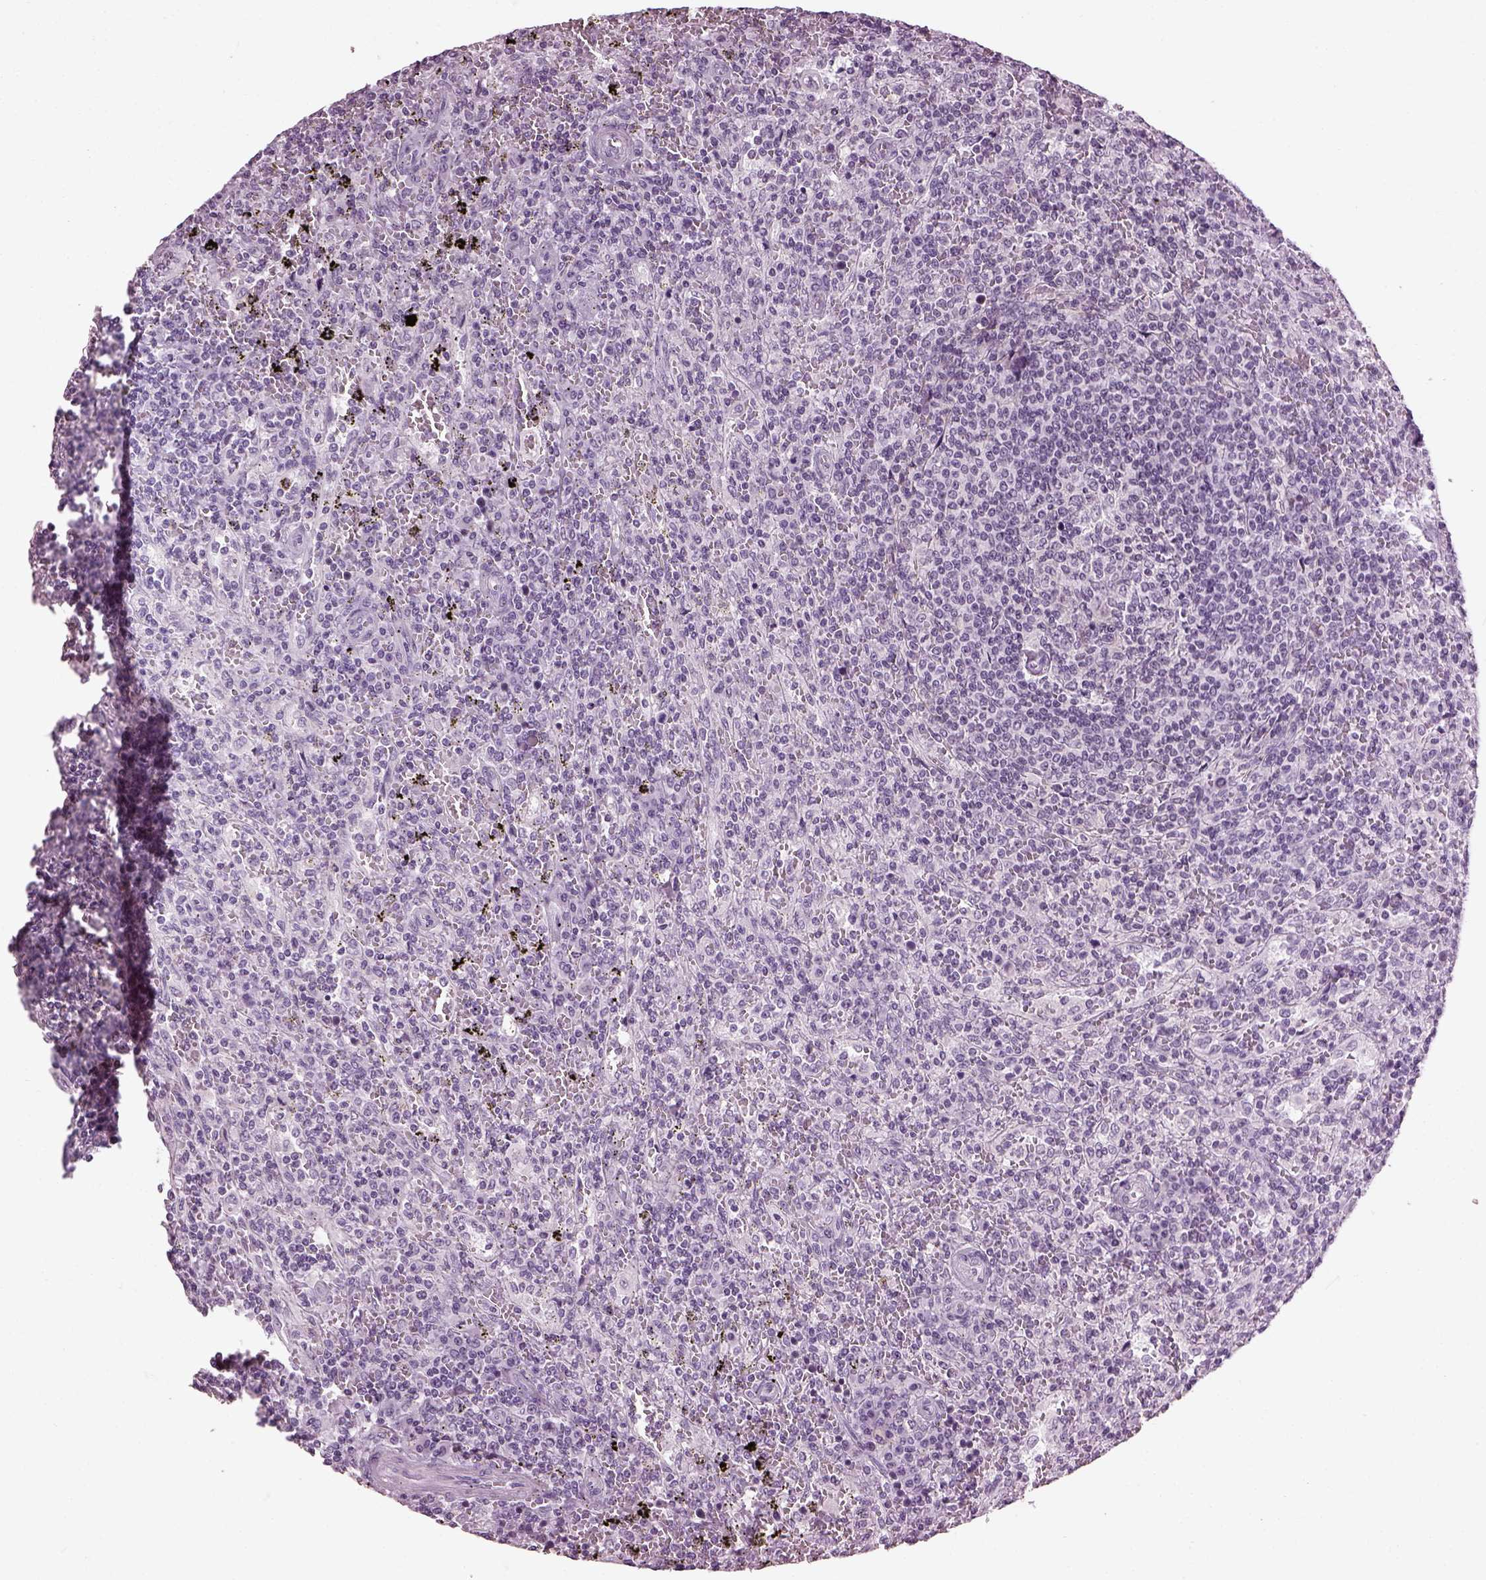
{"staining": {"intensity": "negative", "quantity": "none", "location": "none"}, "tissue": "lymphoma", "cell_type": "Tumor cells", "image_type": "cancer", "snomed": [{"axis": "morphology", "description": "Malignant lymphoma, non-Hodgkin's type, Low grade"}, {"axis": "topography", "description": "Spleen"}], "caption": "Immunohistochemistry histopathology image of lymphoma stained for a protein (brown), which displays no positivity in tumor cells. (DAB IHC with hematoxylin counter stain).", "gene": "ADGRG2", "patient": {"sex": "male", "age": 62}}